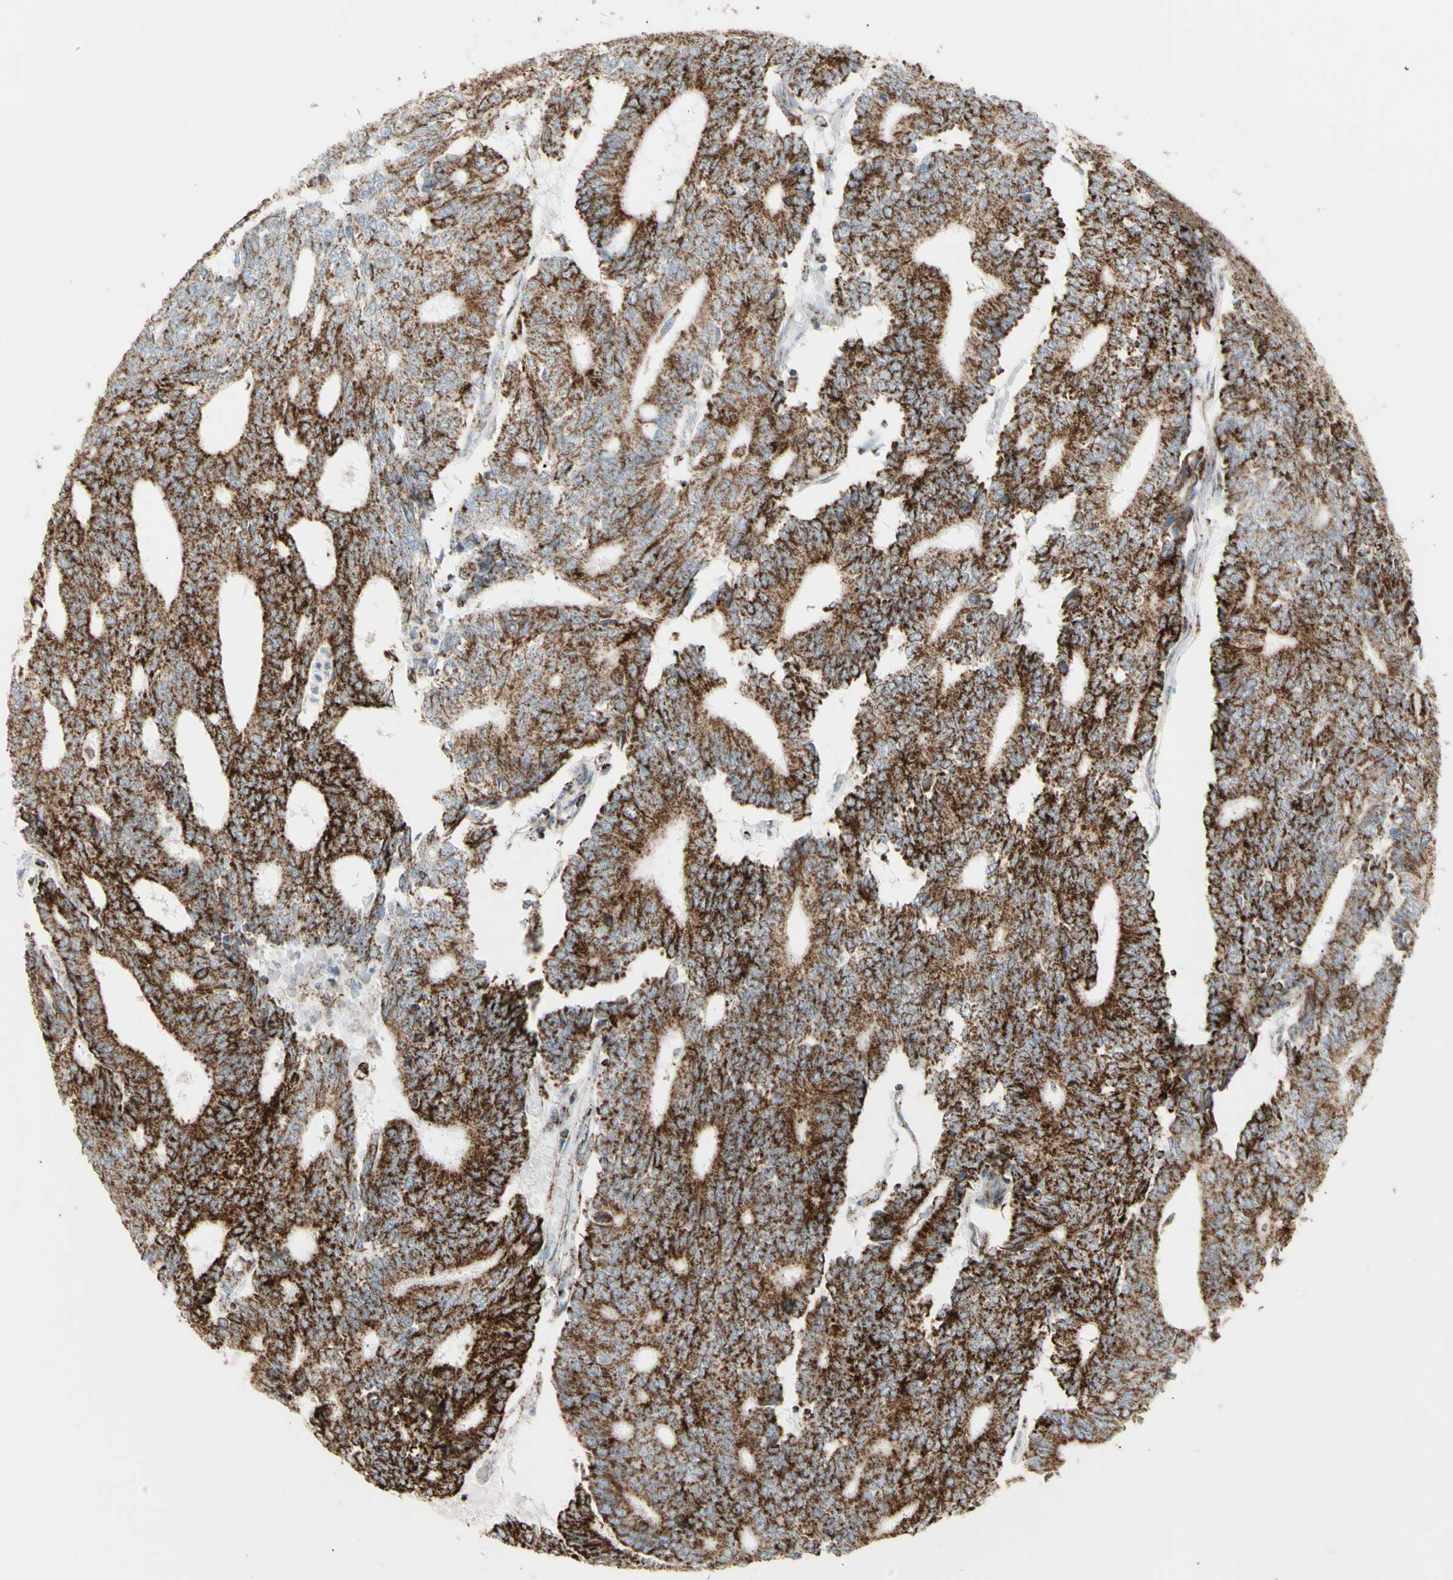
{"staining": {"intensity": "strong", "quantity": ">75%", "location": "cytoplasmic/membranous"}, "tissue": "prostate cancer", "cell_type": "Tumor cells", "image_type": "cancer", "snomed": [{"axis": "morphology", "description": "Normal tissue, NOS"}, {"axis": "morphology", "description": "Adenocarcinoma, High grade"}, {"axis": "topography", "description": "Prostate"}, {"axis": "topography", "description": "Seminal veicle"}], "caption": "Protein expression analysis of human prostate adenocarcinoma (high-grade) reveals strong cytoplasmic/membranous expression in approximately >75% of tumor cells. Using DAB (3,3'-diaminobenzidine) (brown) and hematoxylin (blue) stains, captured at high magnification using brightfield microscopy.", "gene": "PLGRKT", "patient": {"sex": "male", "age": 55}}